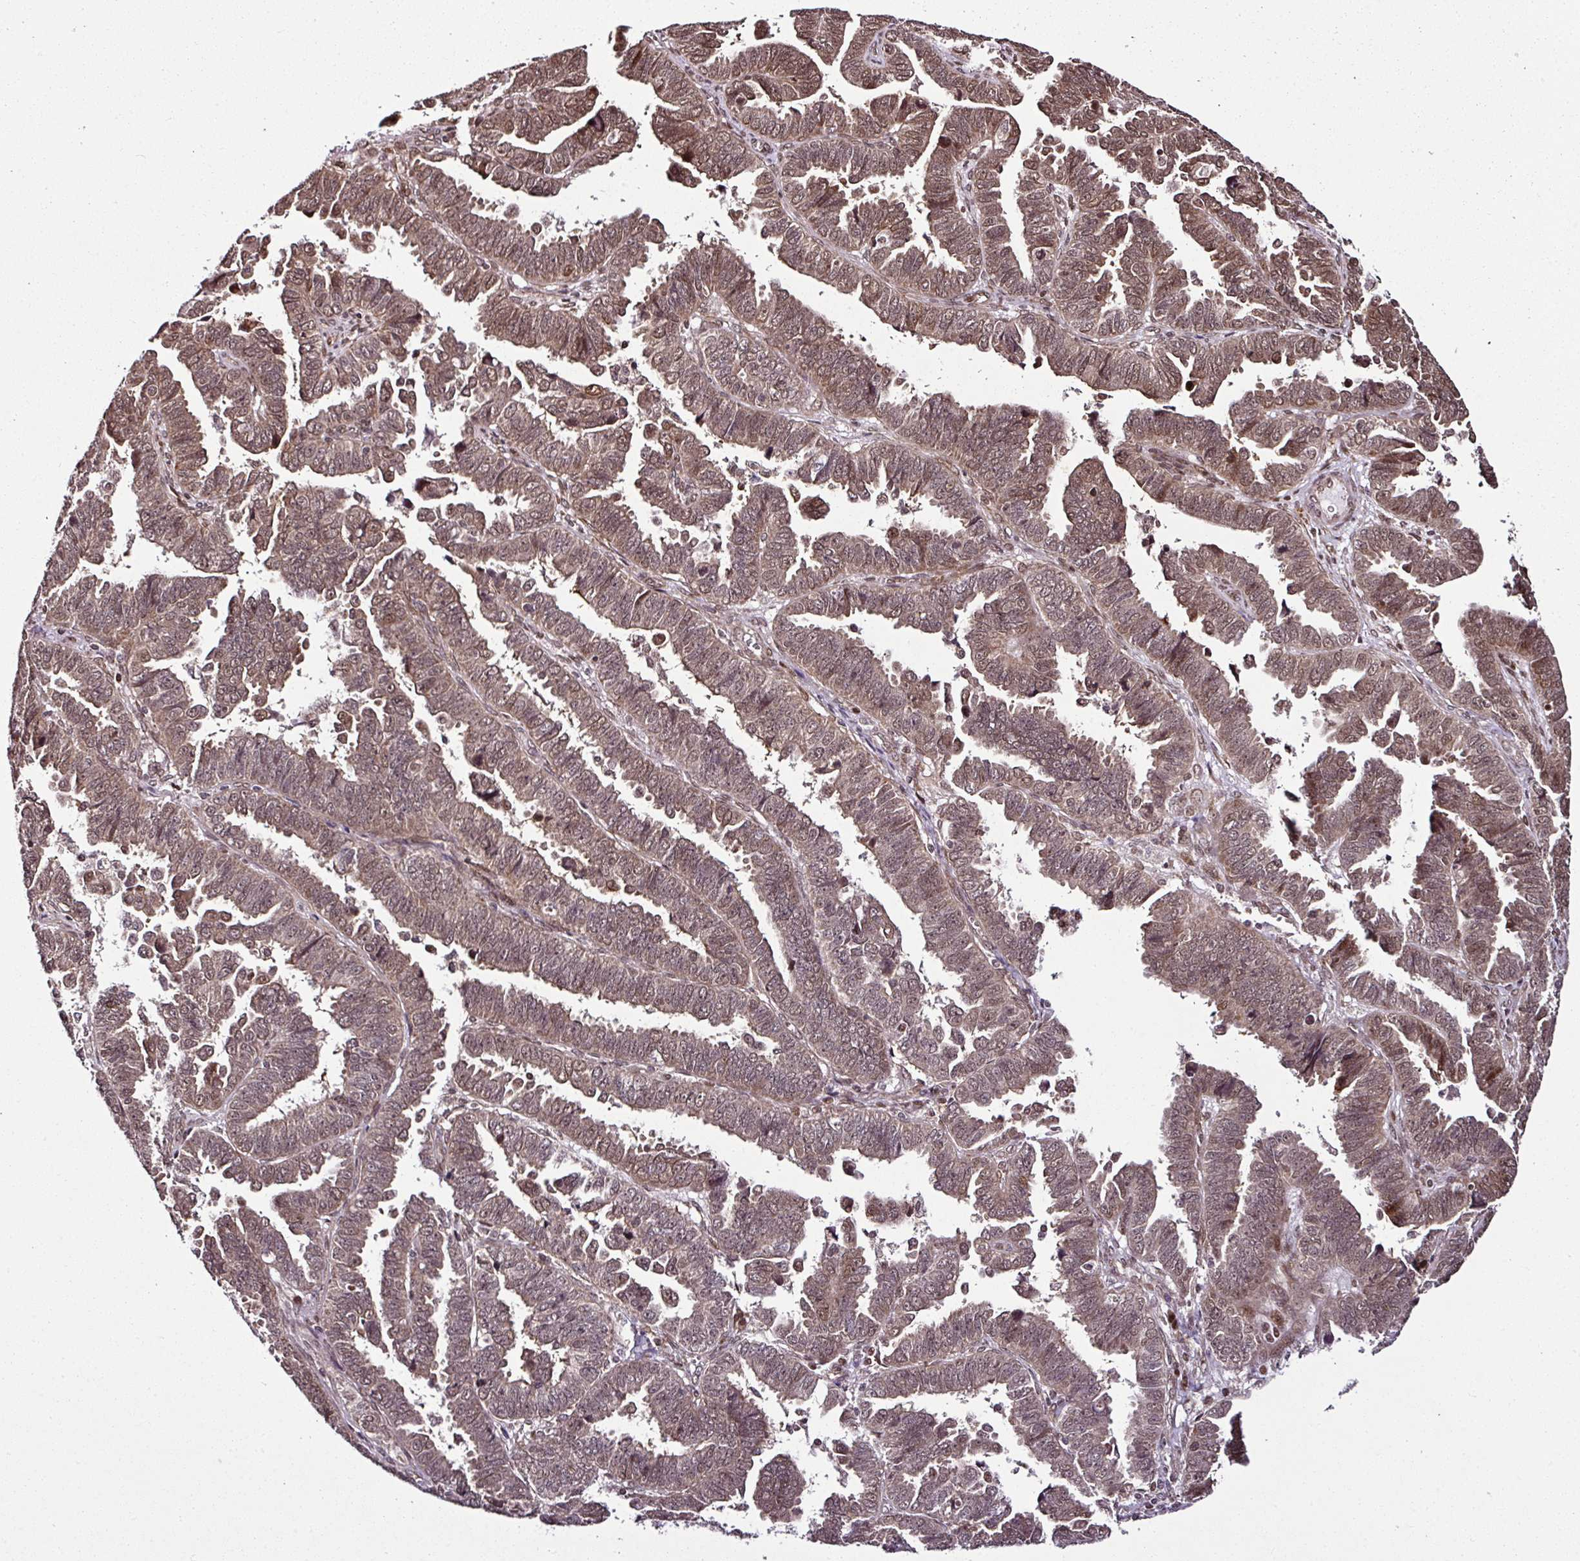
{"staining": {"intensity": "weak", "quantity": ">75%", "location": "nuclear"}, "tissue": "endometrial cancer", "cell_type": "Tumor cells", "image_type": "cancer", "snomed": [{"axis": "morphology", "description": "Adenocarcinoma, NOS"}, {"axis": "topography", "description": "Endometrium"}], "caption": "An image of human endometrial adenocarcinoma stained for a protein shows weak nuclear brown staining in tumor cells.", "gene": "COPRS", "patient": {"sex": "female", "age": 75}}